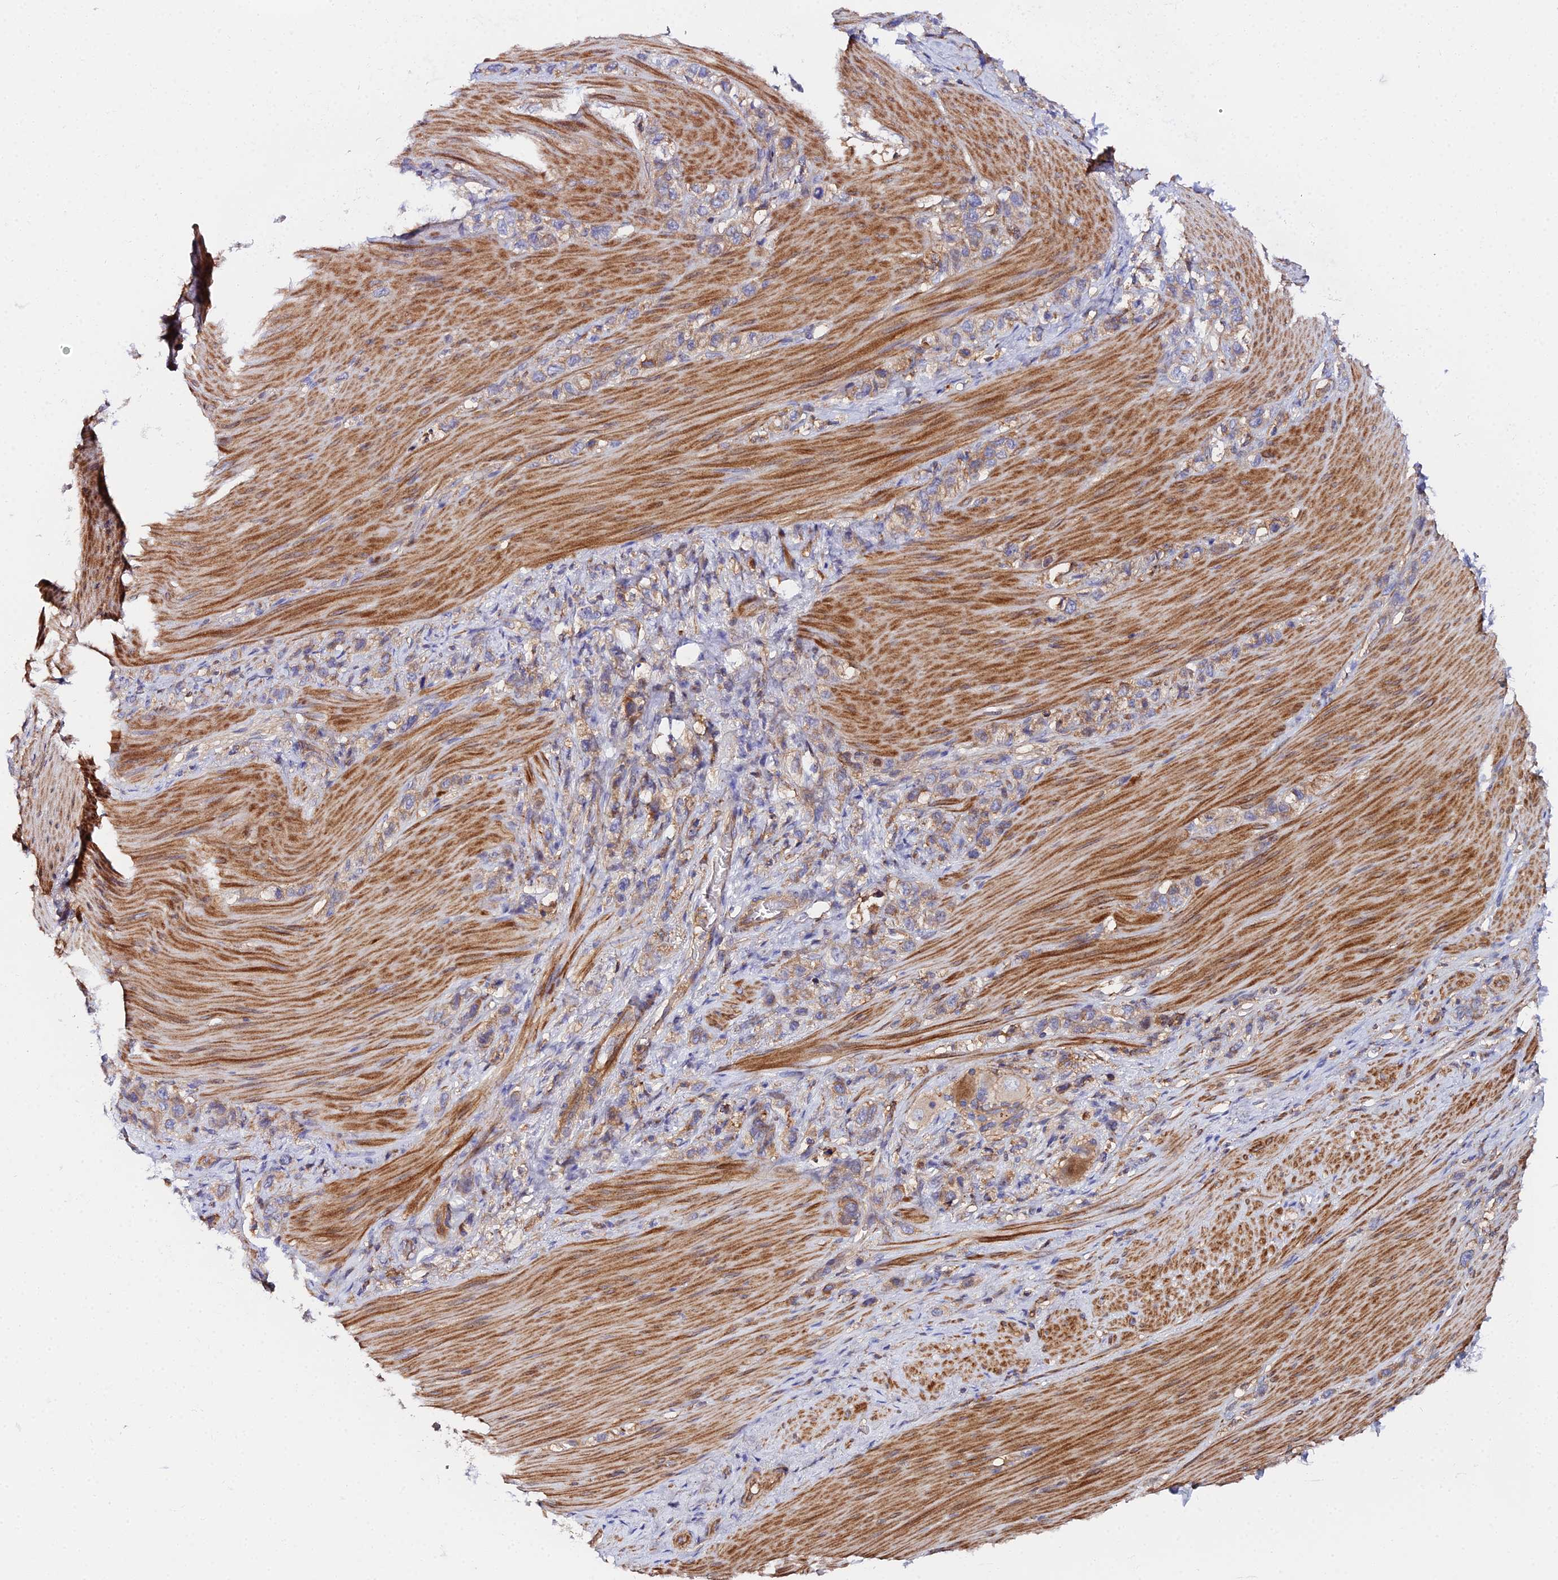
{"staining": {"intensity": "weak", "quantity": "25%-75%", "location": "cytoplasmic/membranous"}, "tissue": "stomach cancer", "cell_type": "Tumor cells", "image_type": "cancer", "snomed": [{"axis": "morphology", "description": "Adenocarcinoma, NOS"}, {"axis": "topography", "description": "Stomach"}], "caption": "Stomach cancer (adenocarcinoma) stained with a protein marker exhibits weak staining in tumor cells.", "gene": "GNG5B", "patient": {"sex": "female", "age": 65}}